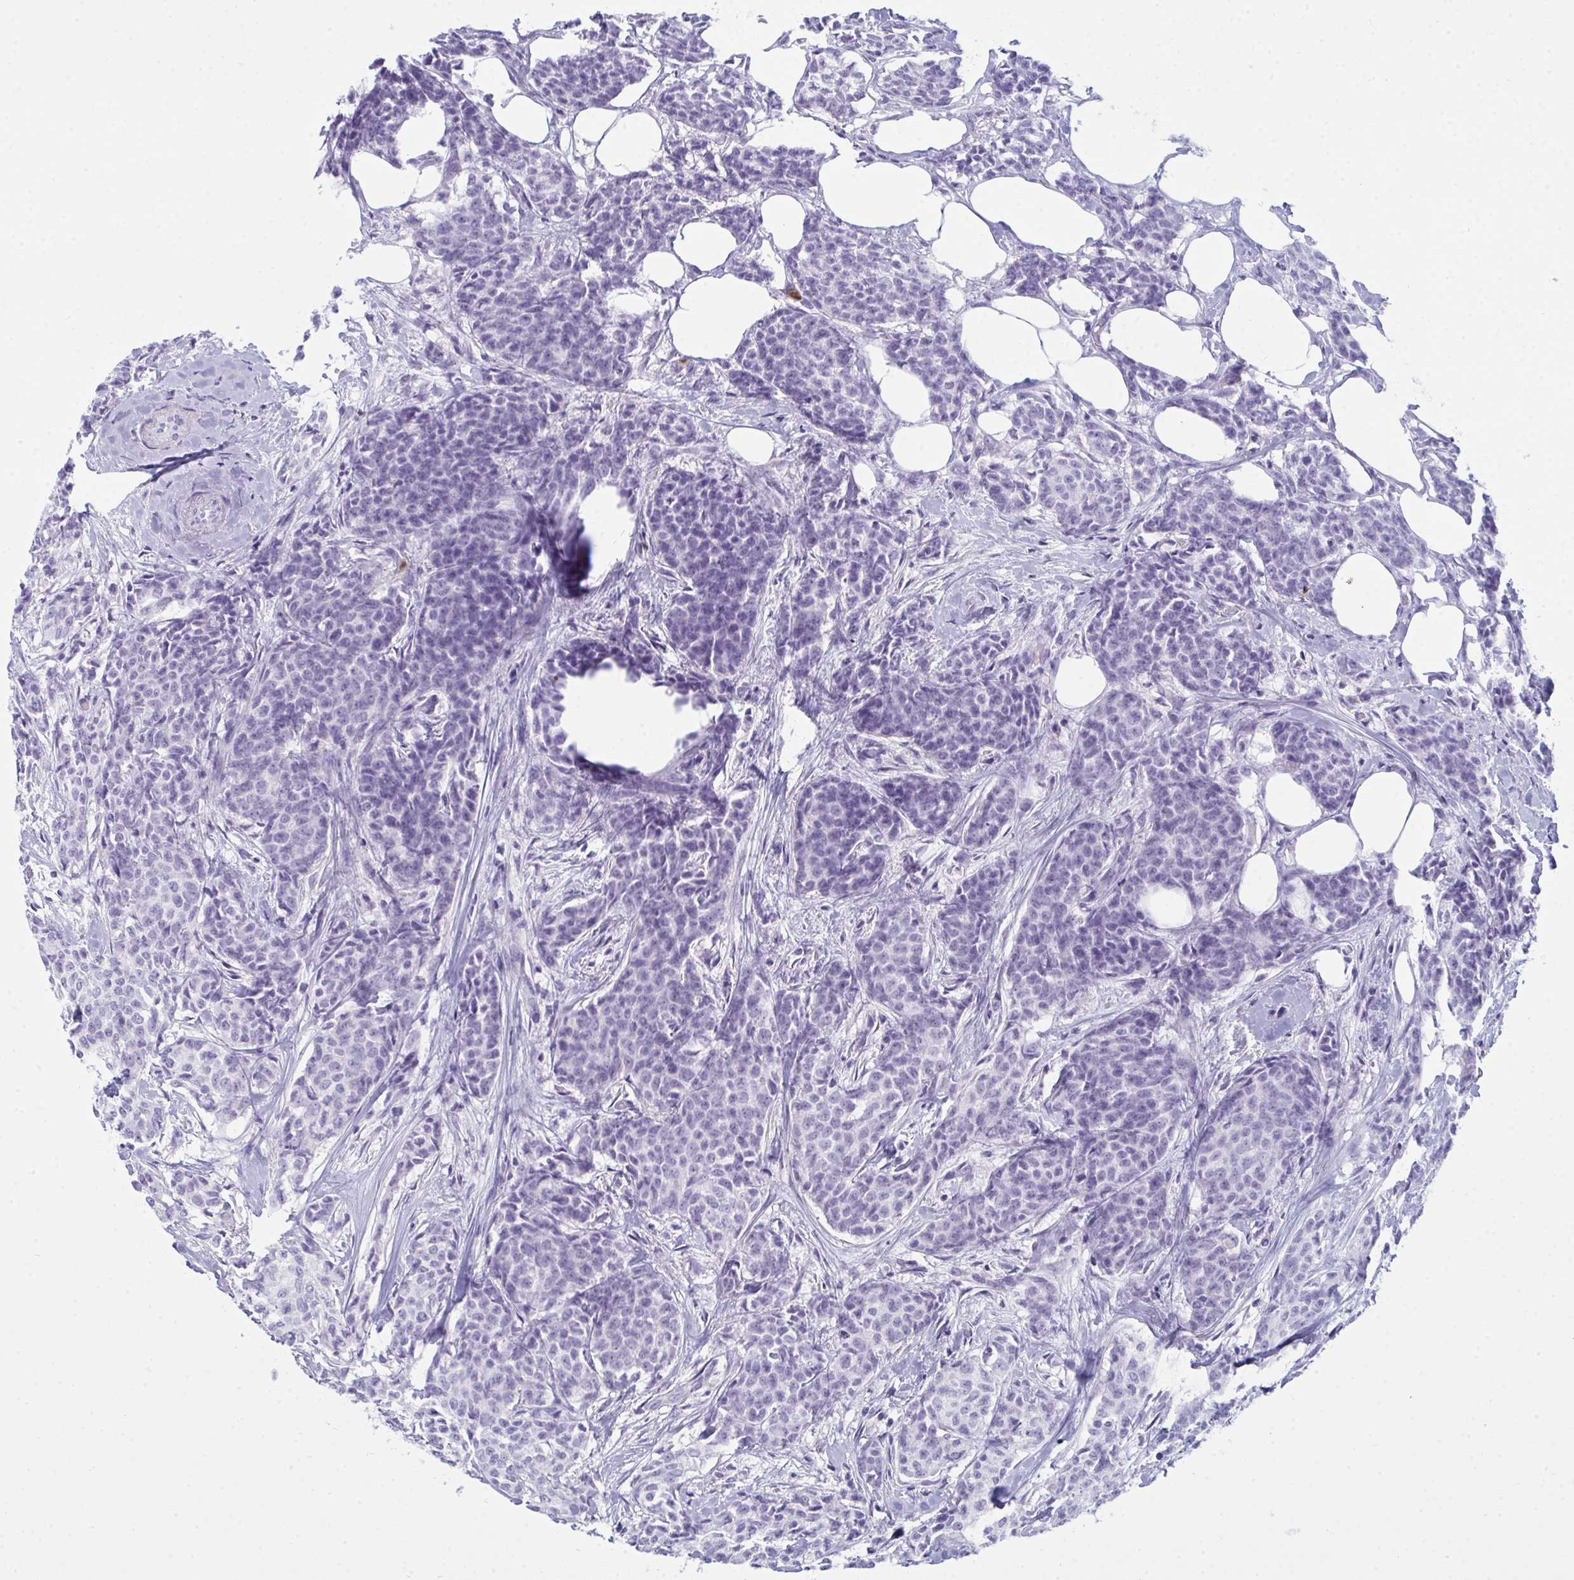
{"staining": {"intensity": "negative", "quantity": "none", "location": "none"}, "tissue": "breast cancer", "cell_type": "Tumor cells", "image_type": "cancer", "snomed": [{"axis": "morphology", "description": "Duct carcinoma"}, {"axis": "topography", "description": "Breast"}], "caption": "IHC histopathology image of human breast infiltrating ductal carcinoma stained for a protein (brown), which exhibits no staining in tumor cells.", "gene": "SERPINB10", "patient": {"sex": "female", "age": 91}}